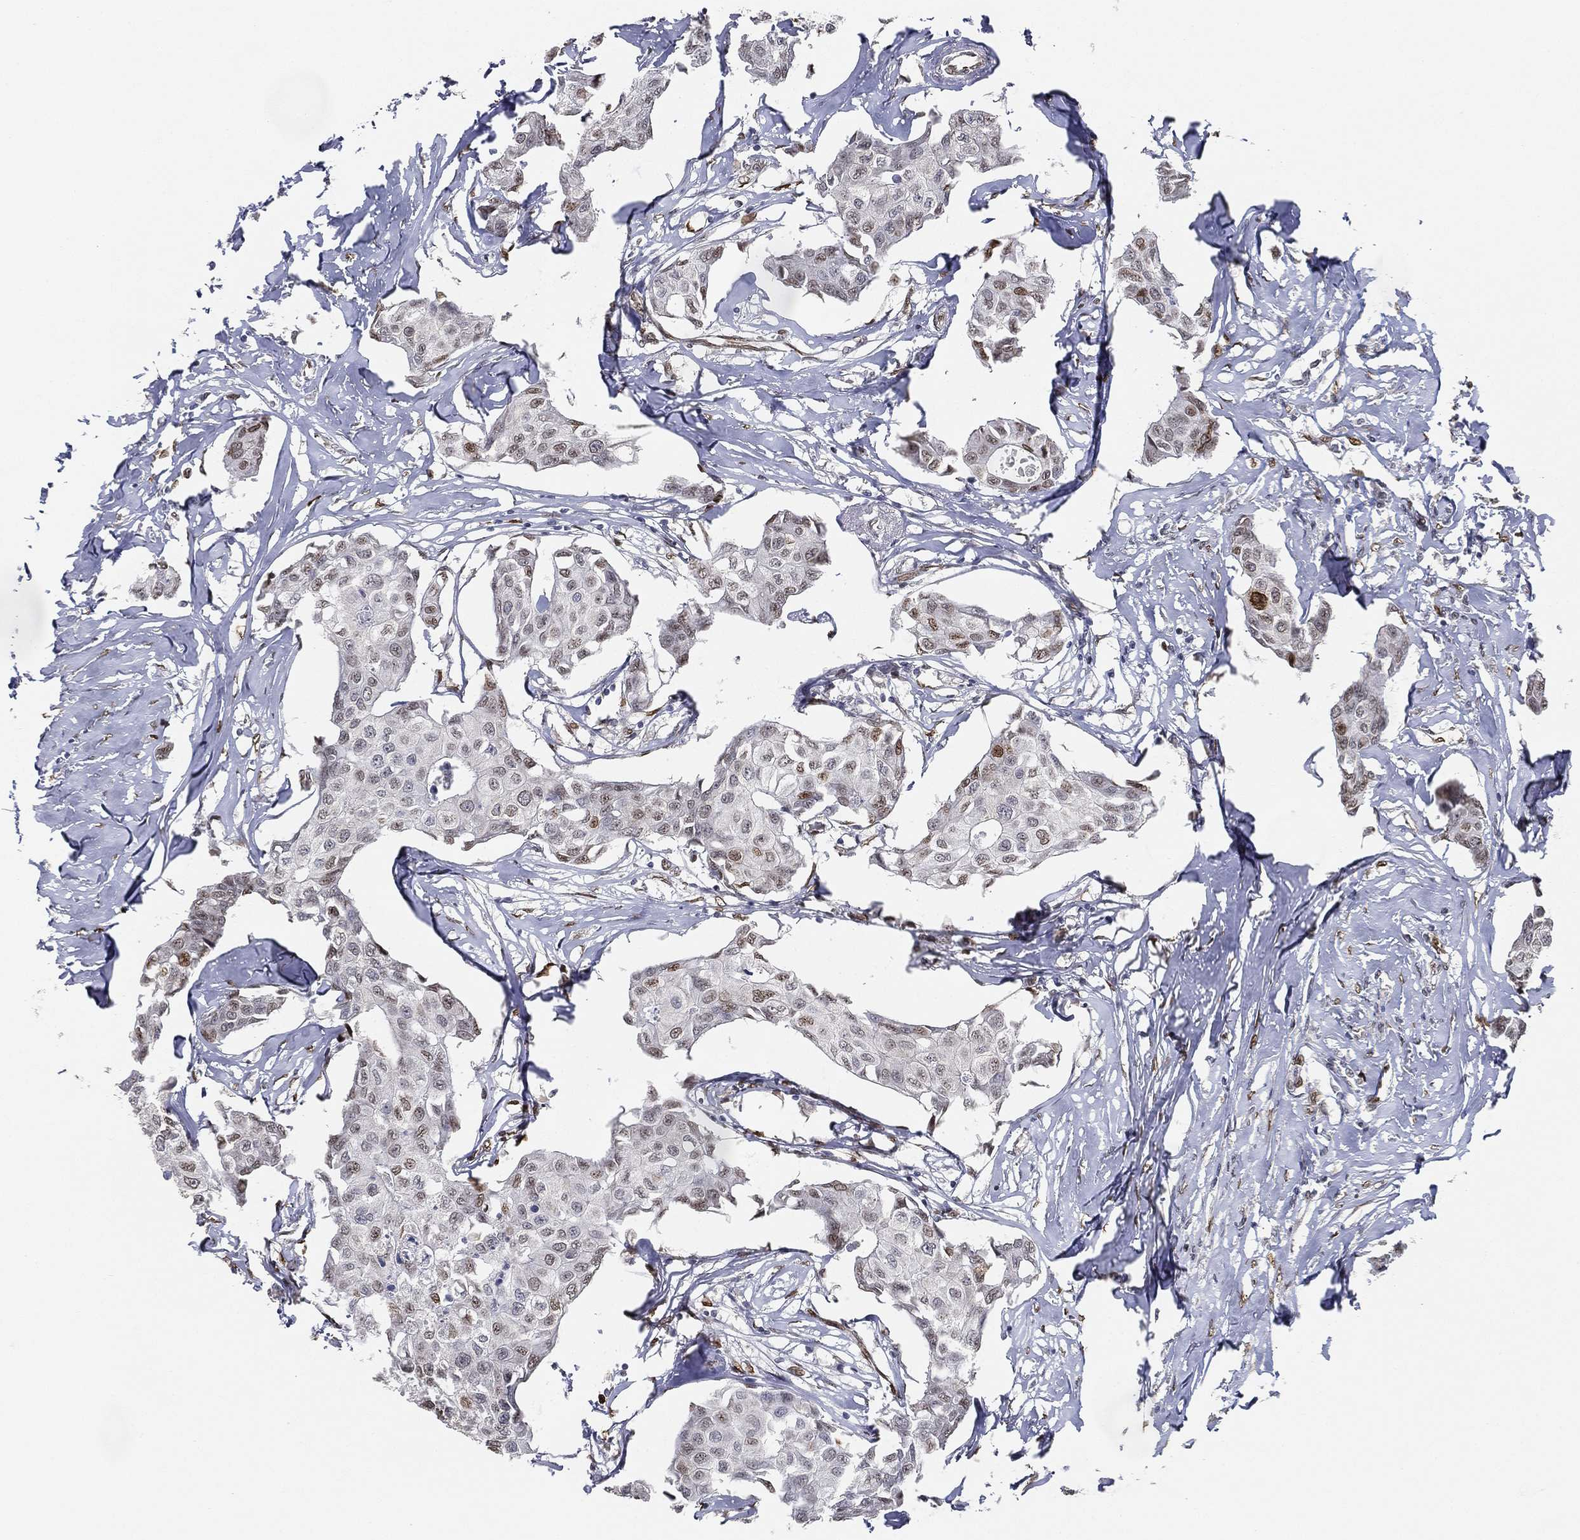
{"staining": {"intensity": "moderate", "quantity": "<25%", "location": "nuclear"}, "tissue": "breast cancer", "cell_type": "Tumor cells", "image_type": "cancer", "snomed": [{"axis": "morphology", "description": "Duct carcinoma"}, {"axis": "topography", "description": "Breast"}], "caption": "Moderate nuclear staining is present in approximately <25% of tumor cells in breast intraductal carcinoma. The protein of interest is stained brown, and the nuclei are stained in blue (DAB IHC with brightfield microscopy, high magnification).", "gene": "LMNB1", "patient": {"sex": "female", "age": 80}}